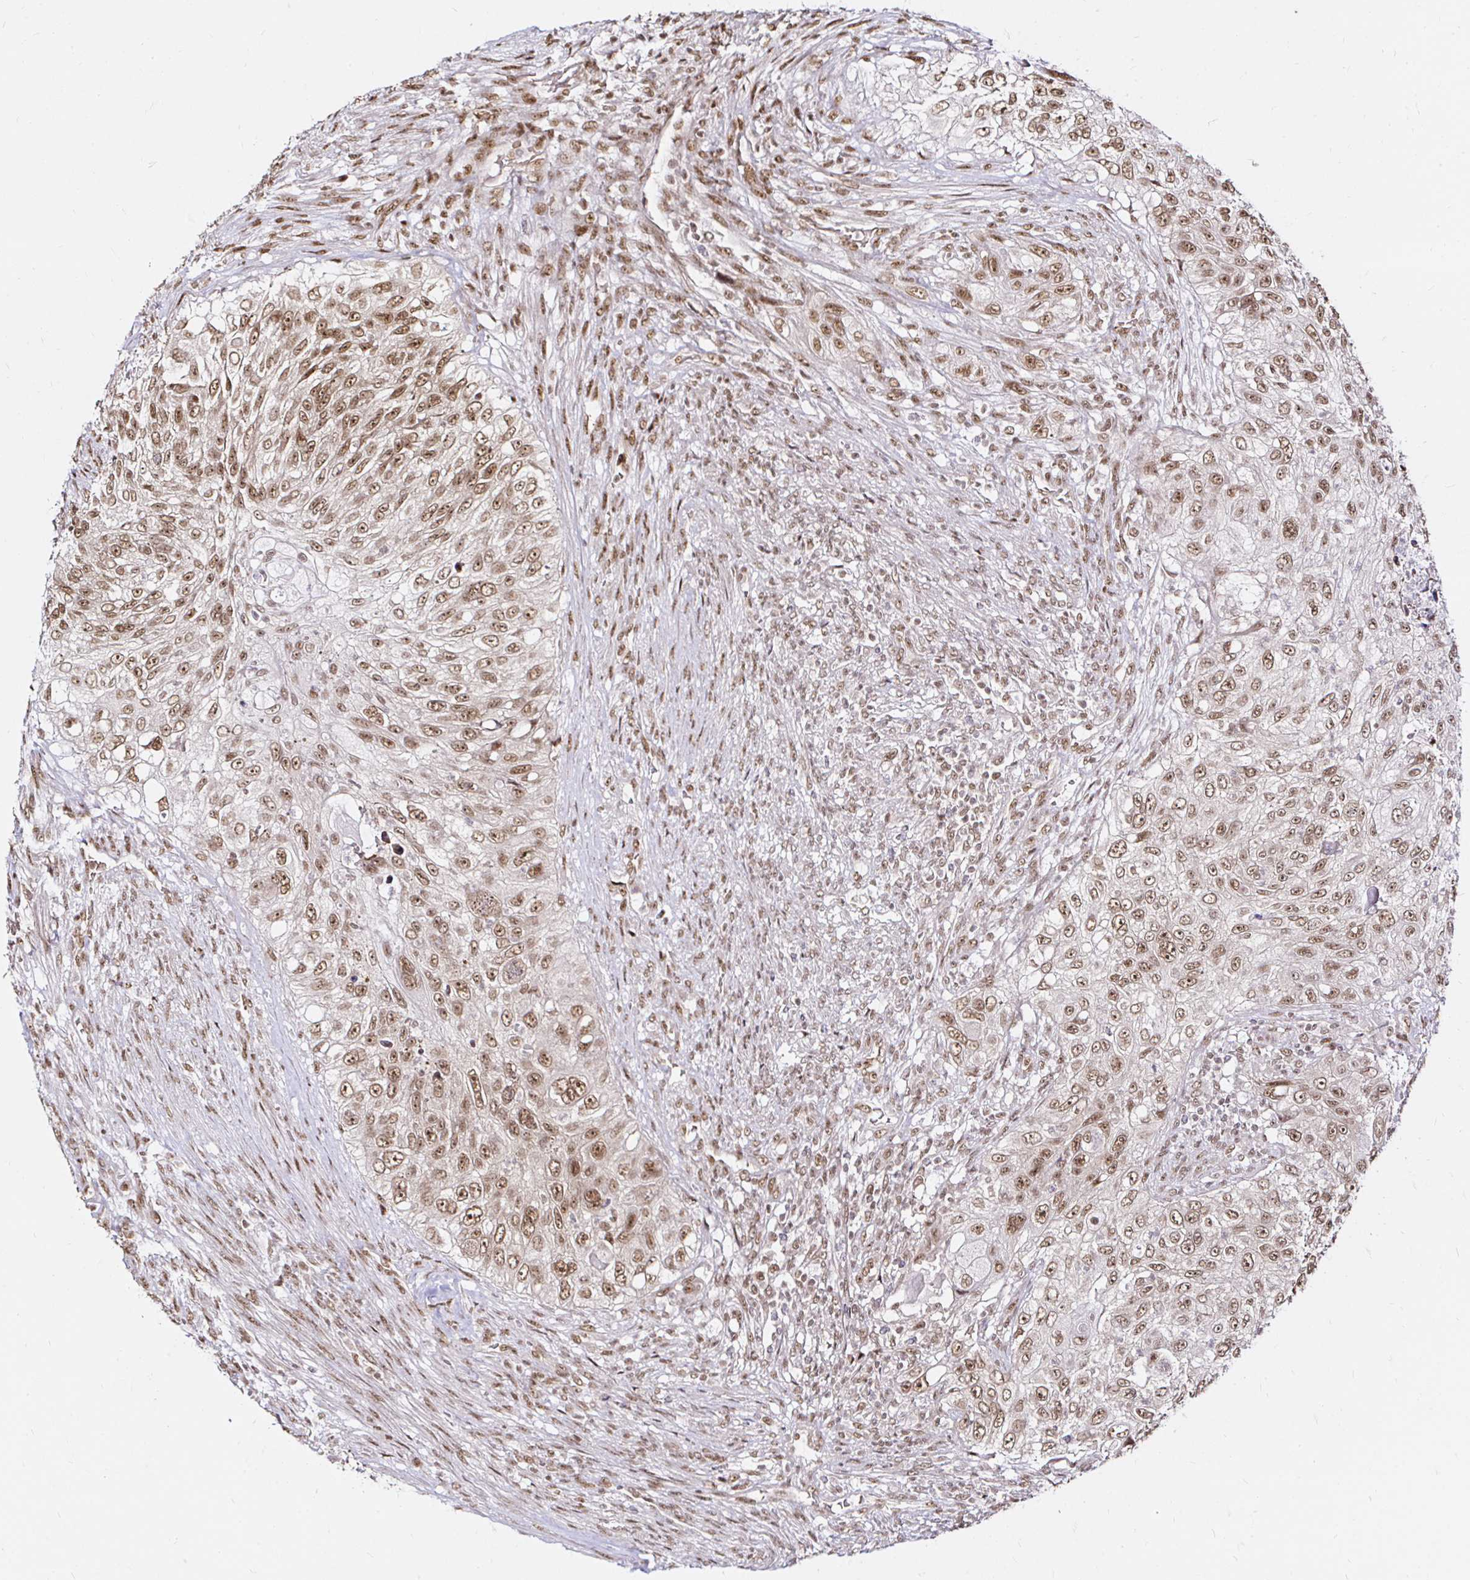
{"staining": {"intensity": "moderate", "quantity": ">75%", "location": "nuclear"}, "tissue": "urothelial cancer", "cell_type": "Tumor cells", "image_type": "cancer", "snomed": [{"axis": "morphology", "description": "Urothelial carcinoma, High grade"}, {"axis": "topography", "description": "Urinary bladder"}], "caption": "IHC of human urothelial cancer shows medium levels of moderate nuclear expression in about >75% of tumor cells. The protein of interest is shown in brown color, while the nuclei are stained blue.", "gene": "SNRPC", "patient": {"sex": "female", "age": 60}}